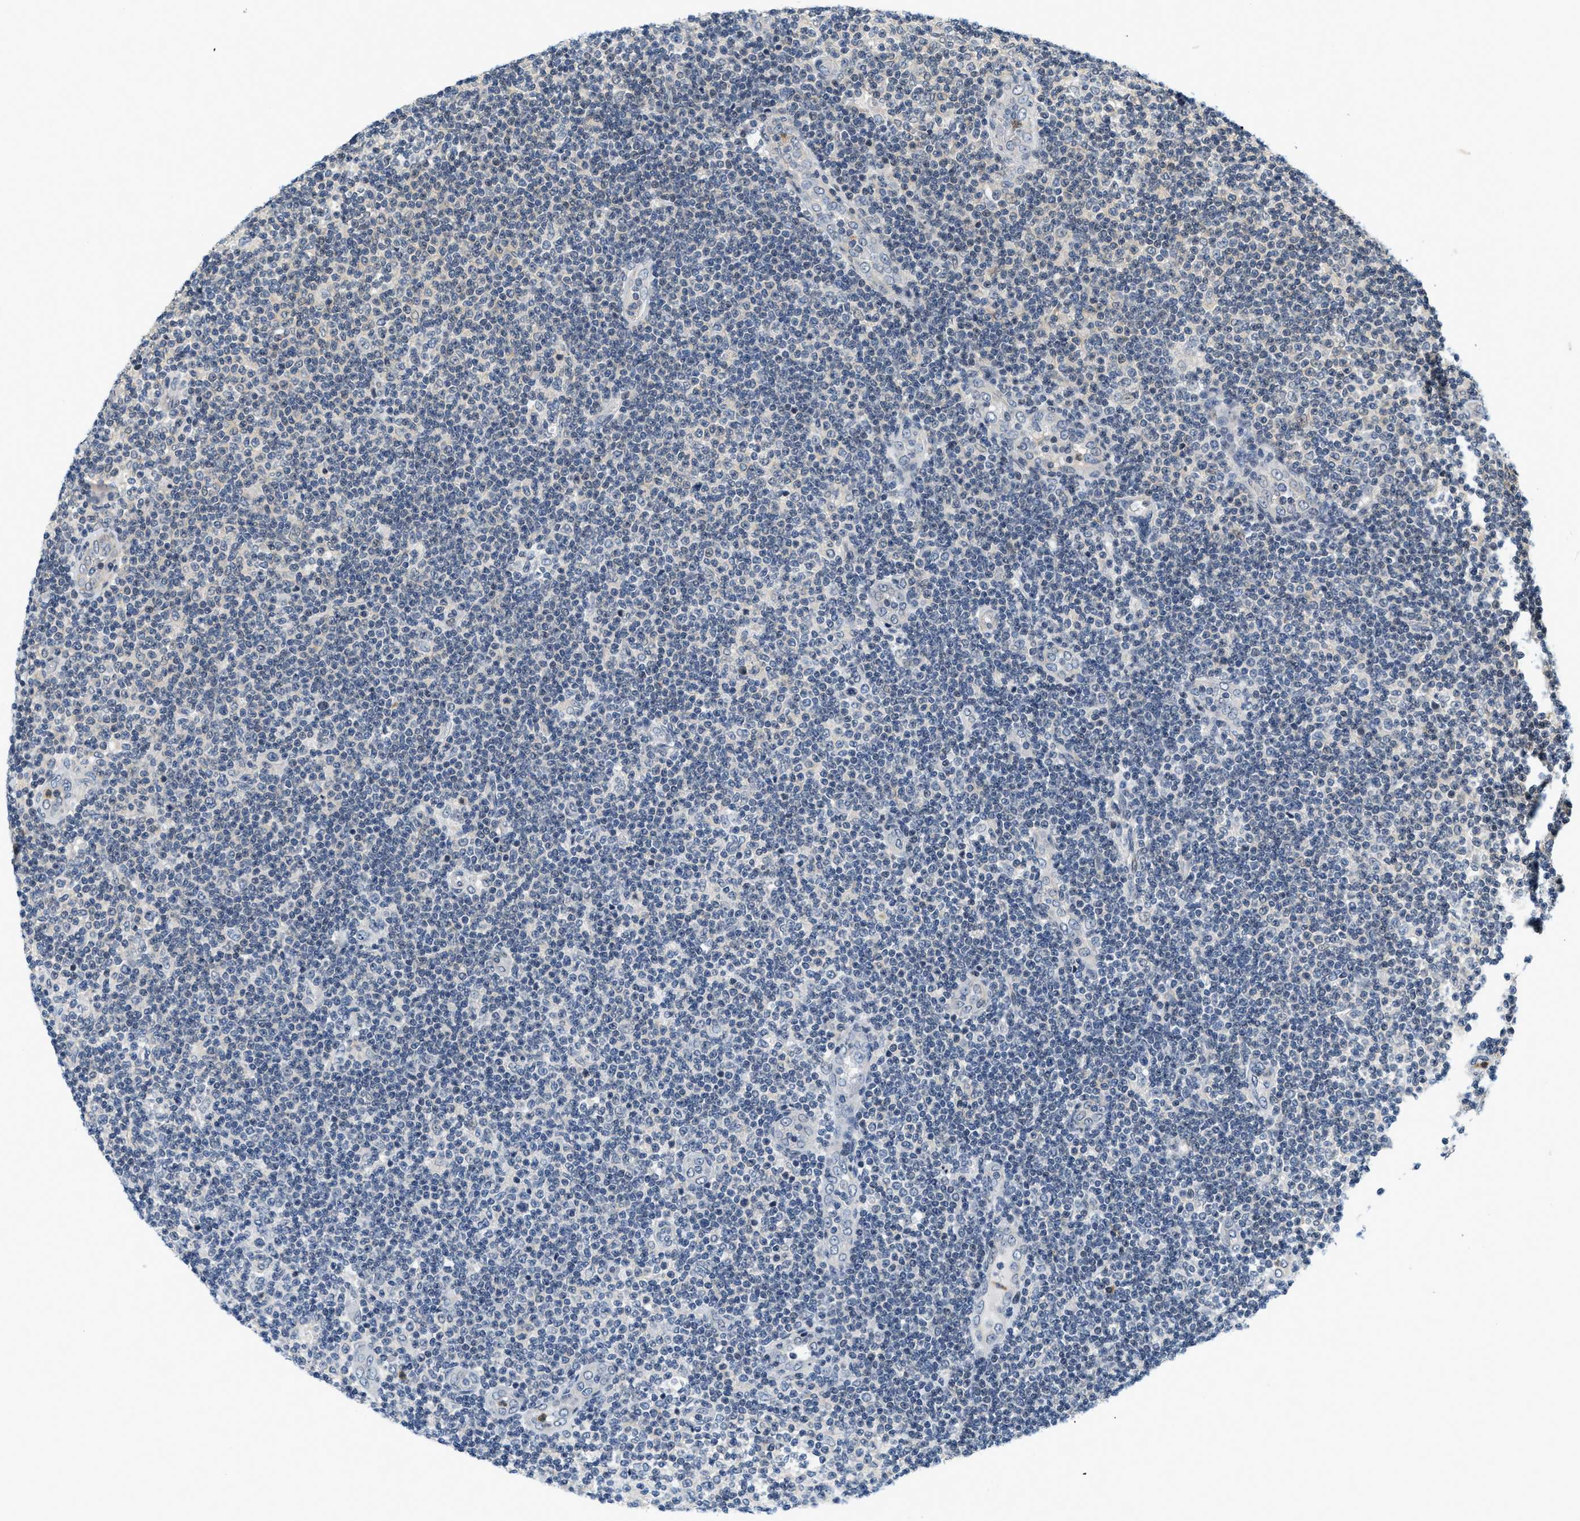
{"staining": {"intensity": "negative", "quantity": "none", "location": "none"}, "tissue": "lymphoma", "cell_type": "Tumor cells", "image_type": "cancer", "snomed": [{"axis": "morphology", "description": "Malignant lymphoma, non-Hodgkin's type, Low grade"}, {"axis": "topography", "description": "Lymph node"}], "caption": "Protein analysis of low-grade malignant lymphoma, non-Hodgkin's type exhibits no significant positivity in tumor cells.", "gene": "KMT2A", "patient": {"sex": "male", "age": 83}}